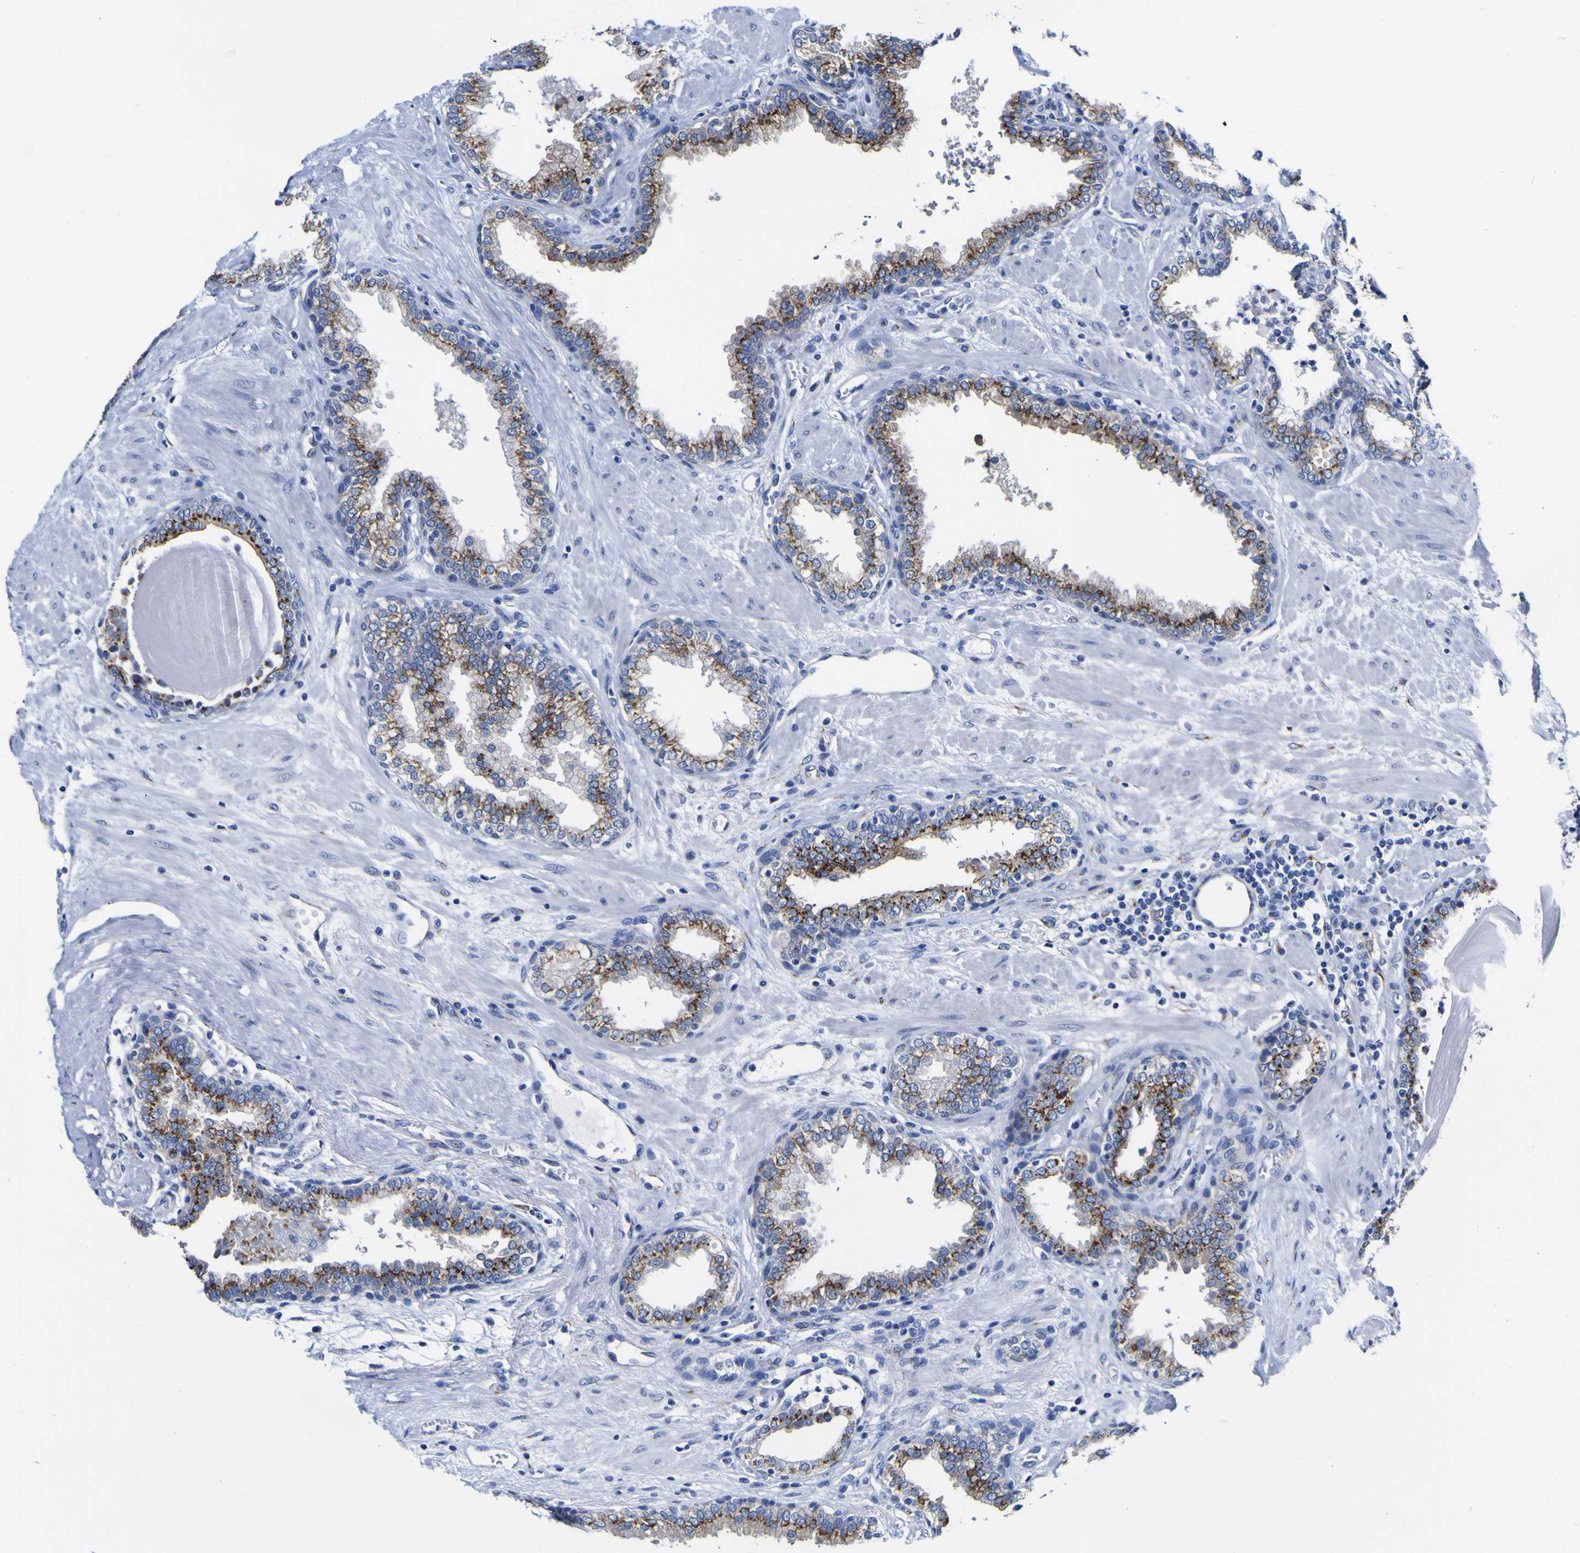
{"staining": {"intensity": "strong", "quantity": ">75%", "location": "cytoplasmic/membranous"}, "tissue": "prostate", "cell_type": "Glandular cells", "image_type": "normal", "snomed": [{"axis": "morphology", "description": "Normal tissue, NOS"}, {"axis": "topography", "description": "Prostate"}], "caption": "The immunohistochemical stain labels strong cytoplasmic/membranous expression in glandular cells of unremarkable prostate. (Brightfield microscopy of DAB IHC at high magnification).", "gene": "GOLM1", "patient": {"sex": "male", "age": 51}}